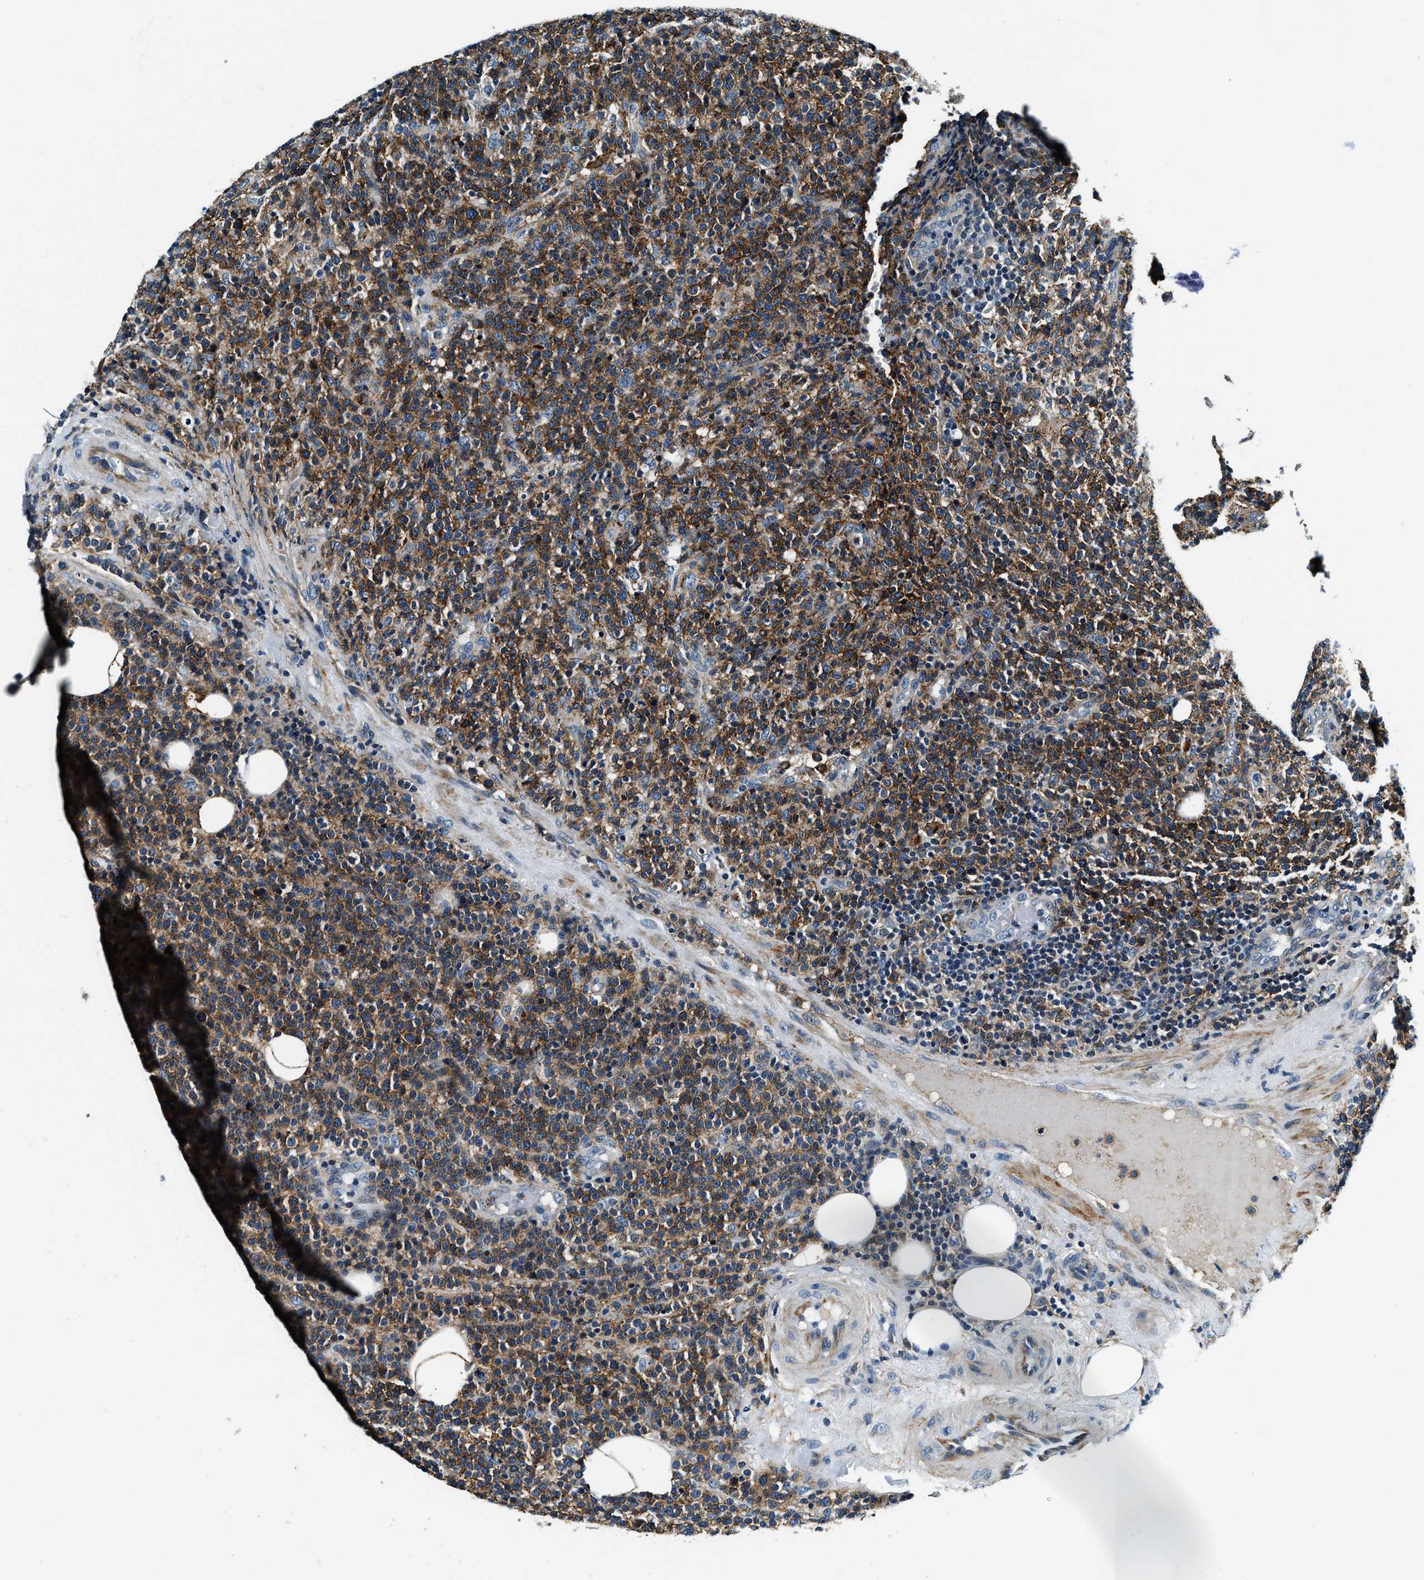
{"staining": {"intensity": "moderate", "quantity": ">75%", "location": "cytoplasmic/membranous"}, "tissue": "lymphoma", "cell_type": "Tumor cells", "image_type": "cancer", "snomed": [{"axis": "morphology", "description": "Malignant lymphoma, non-Hodgkin's type, High grade"}, {"axis": "topography", "description": "Lymph node"}], "caption": "Protein staining of lymphoma tissue shows moderate cytoplasmic/membranous expression in approximately >75% of tumor cells.", "gene": "C2orf66", "patient": {"sex": "male", "age": 61}}